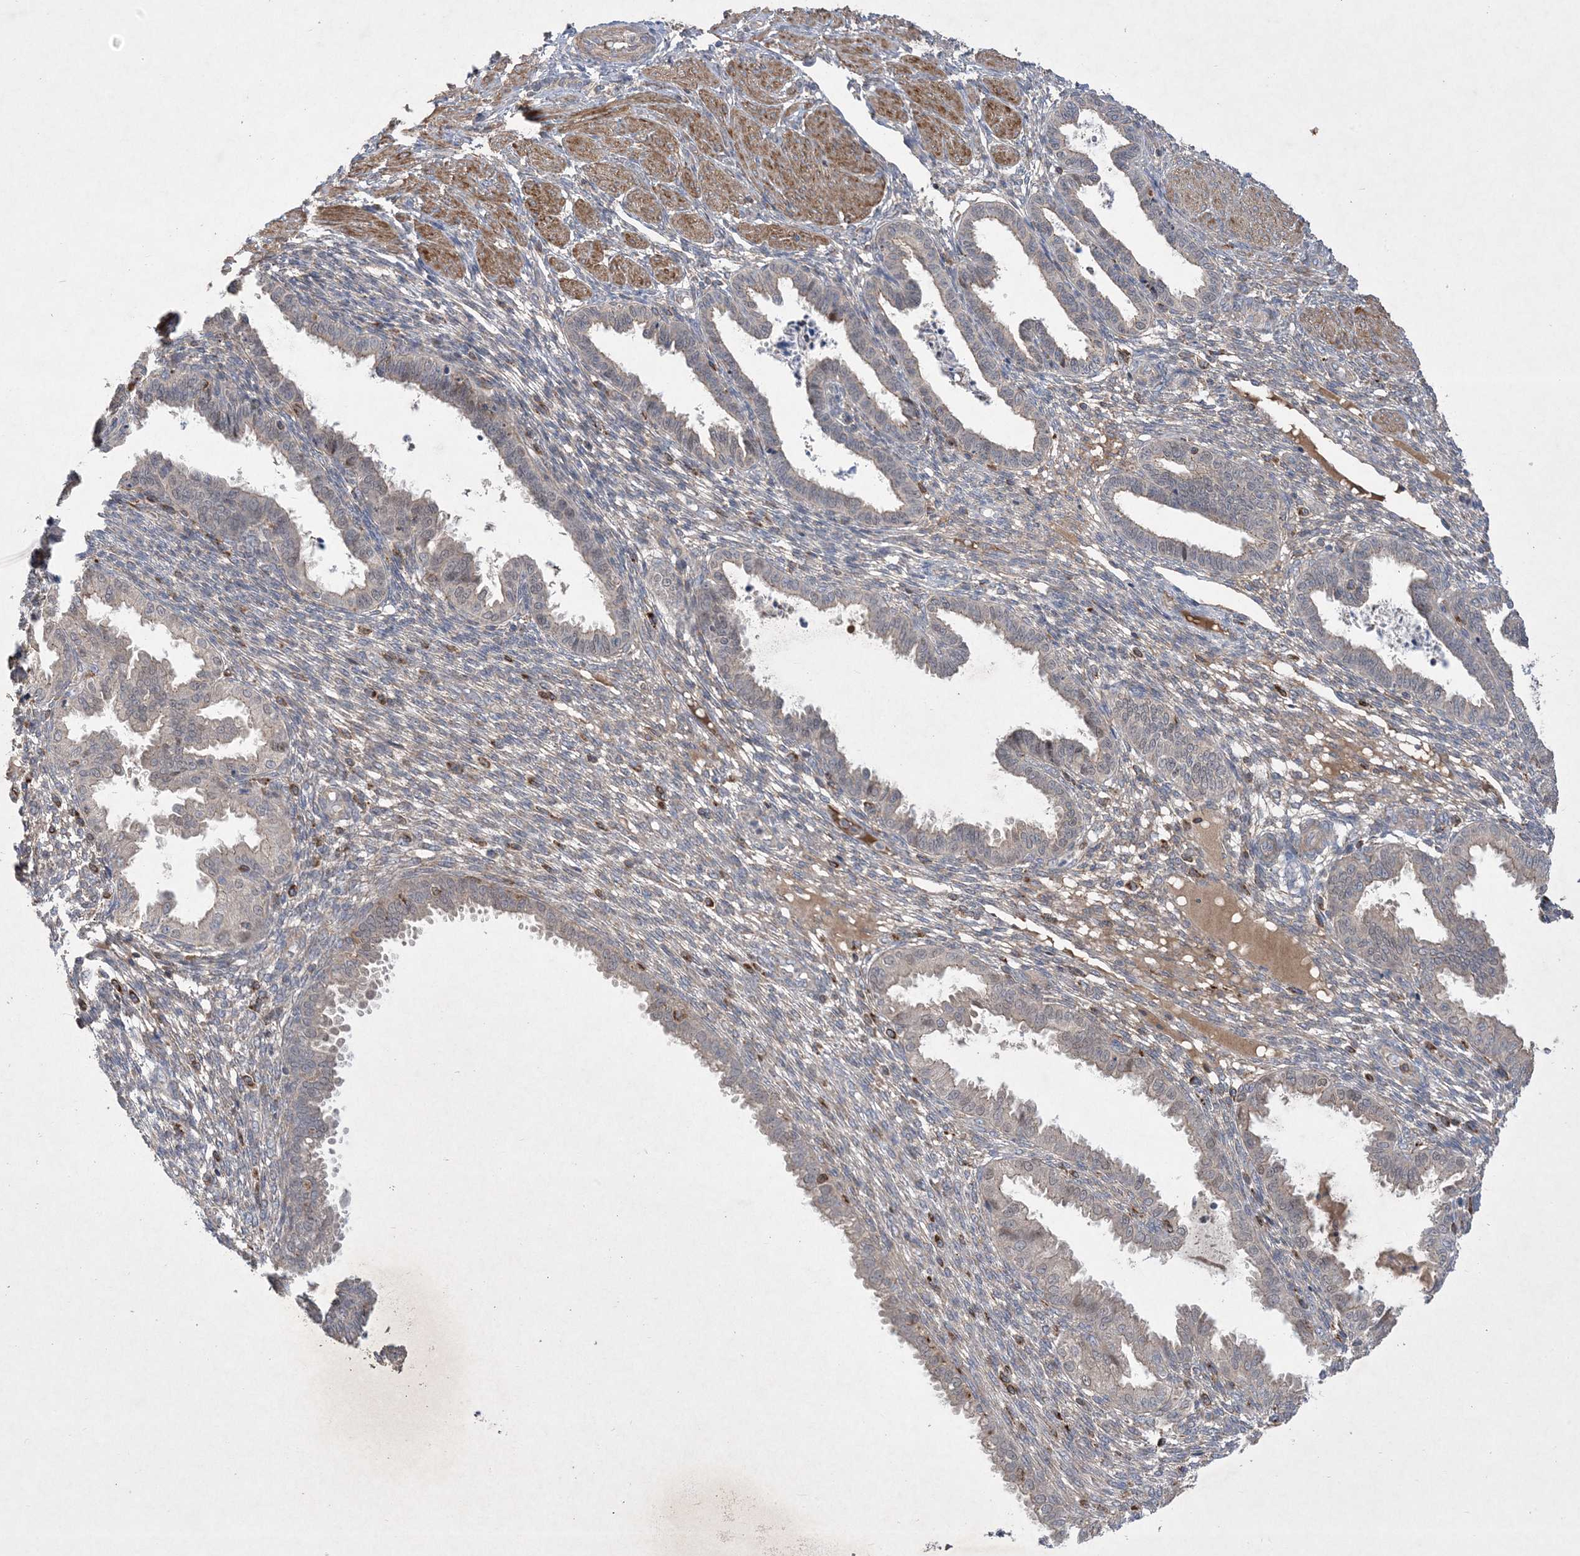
{"staining": {"intensity": "weak", "quantity": "<25%", "location": "cytoplasmic/membranous"}, "tissue": "endometrium", "cell_type": "Cells in endometrial stroma", "image_type": "normal", "snomed": [{"axis": "morphology", "description": "Normal tissue, NOS"}, {"axis": "topography", "description": "Endometrium"}], "caption": "IHC histopathology image of unremarkable endometrium stained for a protein (brown), which exhibits no staining in cells in endometrial stroma. (DAB (3,3'-diaminobenzidine) immunohistochemistry visualized using brightfield microscopy, high magnification).", "gene": "MASP2", "patient": {"sex": "female", "age": 33}}